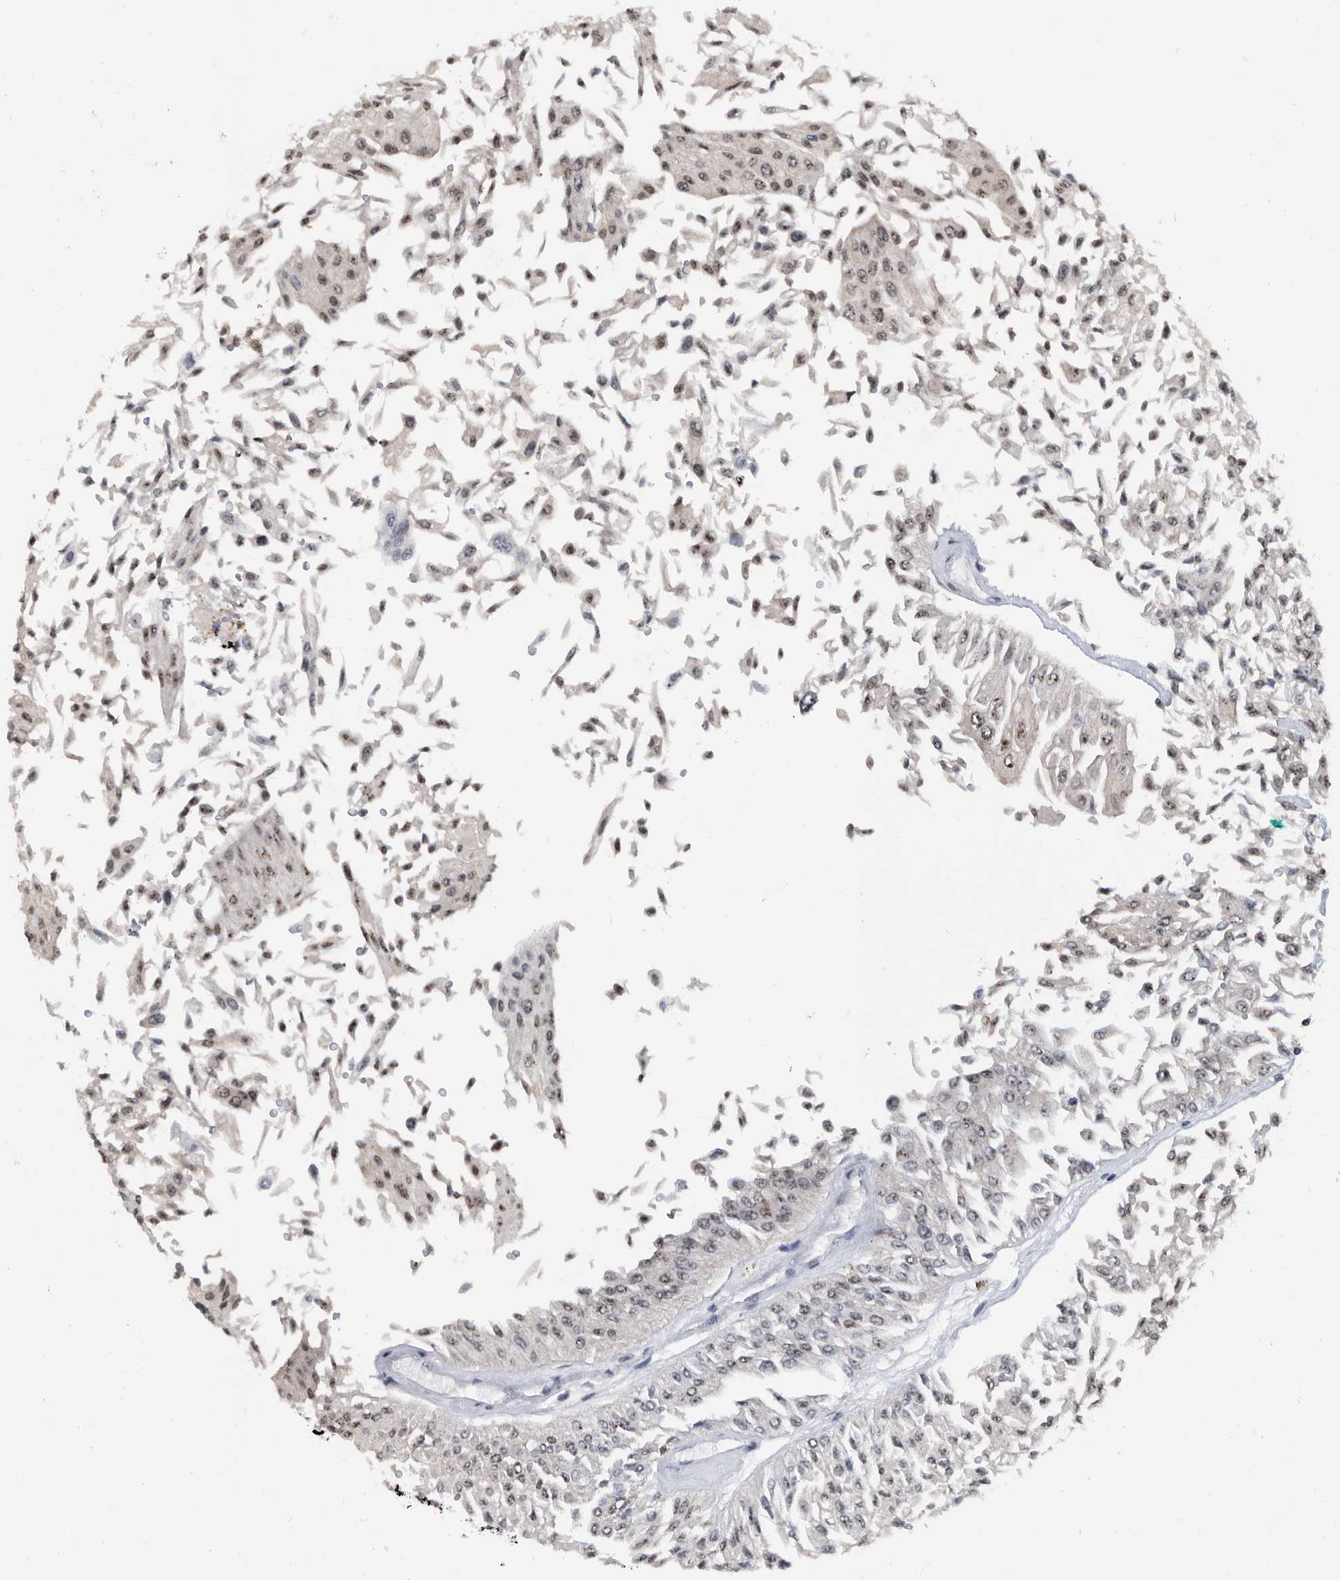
{"staining": {"intensity": "weak", "quantity": "25%-75%", "location": "nuclear"}, "tissue": "urothelial cancer", "cell_type": "Tumor cells", "image_type": "cancer", "snomed": [{"axis": "morphology", "description": "Urothelial carcinoma, Low grade"}, {"axis": "topography", "description": "Urinary bladder"}], "caption": "Protein expression analysis of human urothelial cancer reveals weak nuclear staining in approximately 25%-75% of tumor cells.", "gene": "ZNF260", "patient": {"sex": "male", "age": 67}}